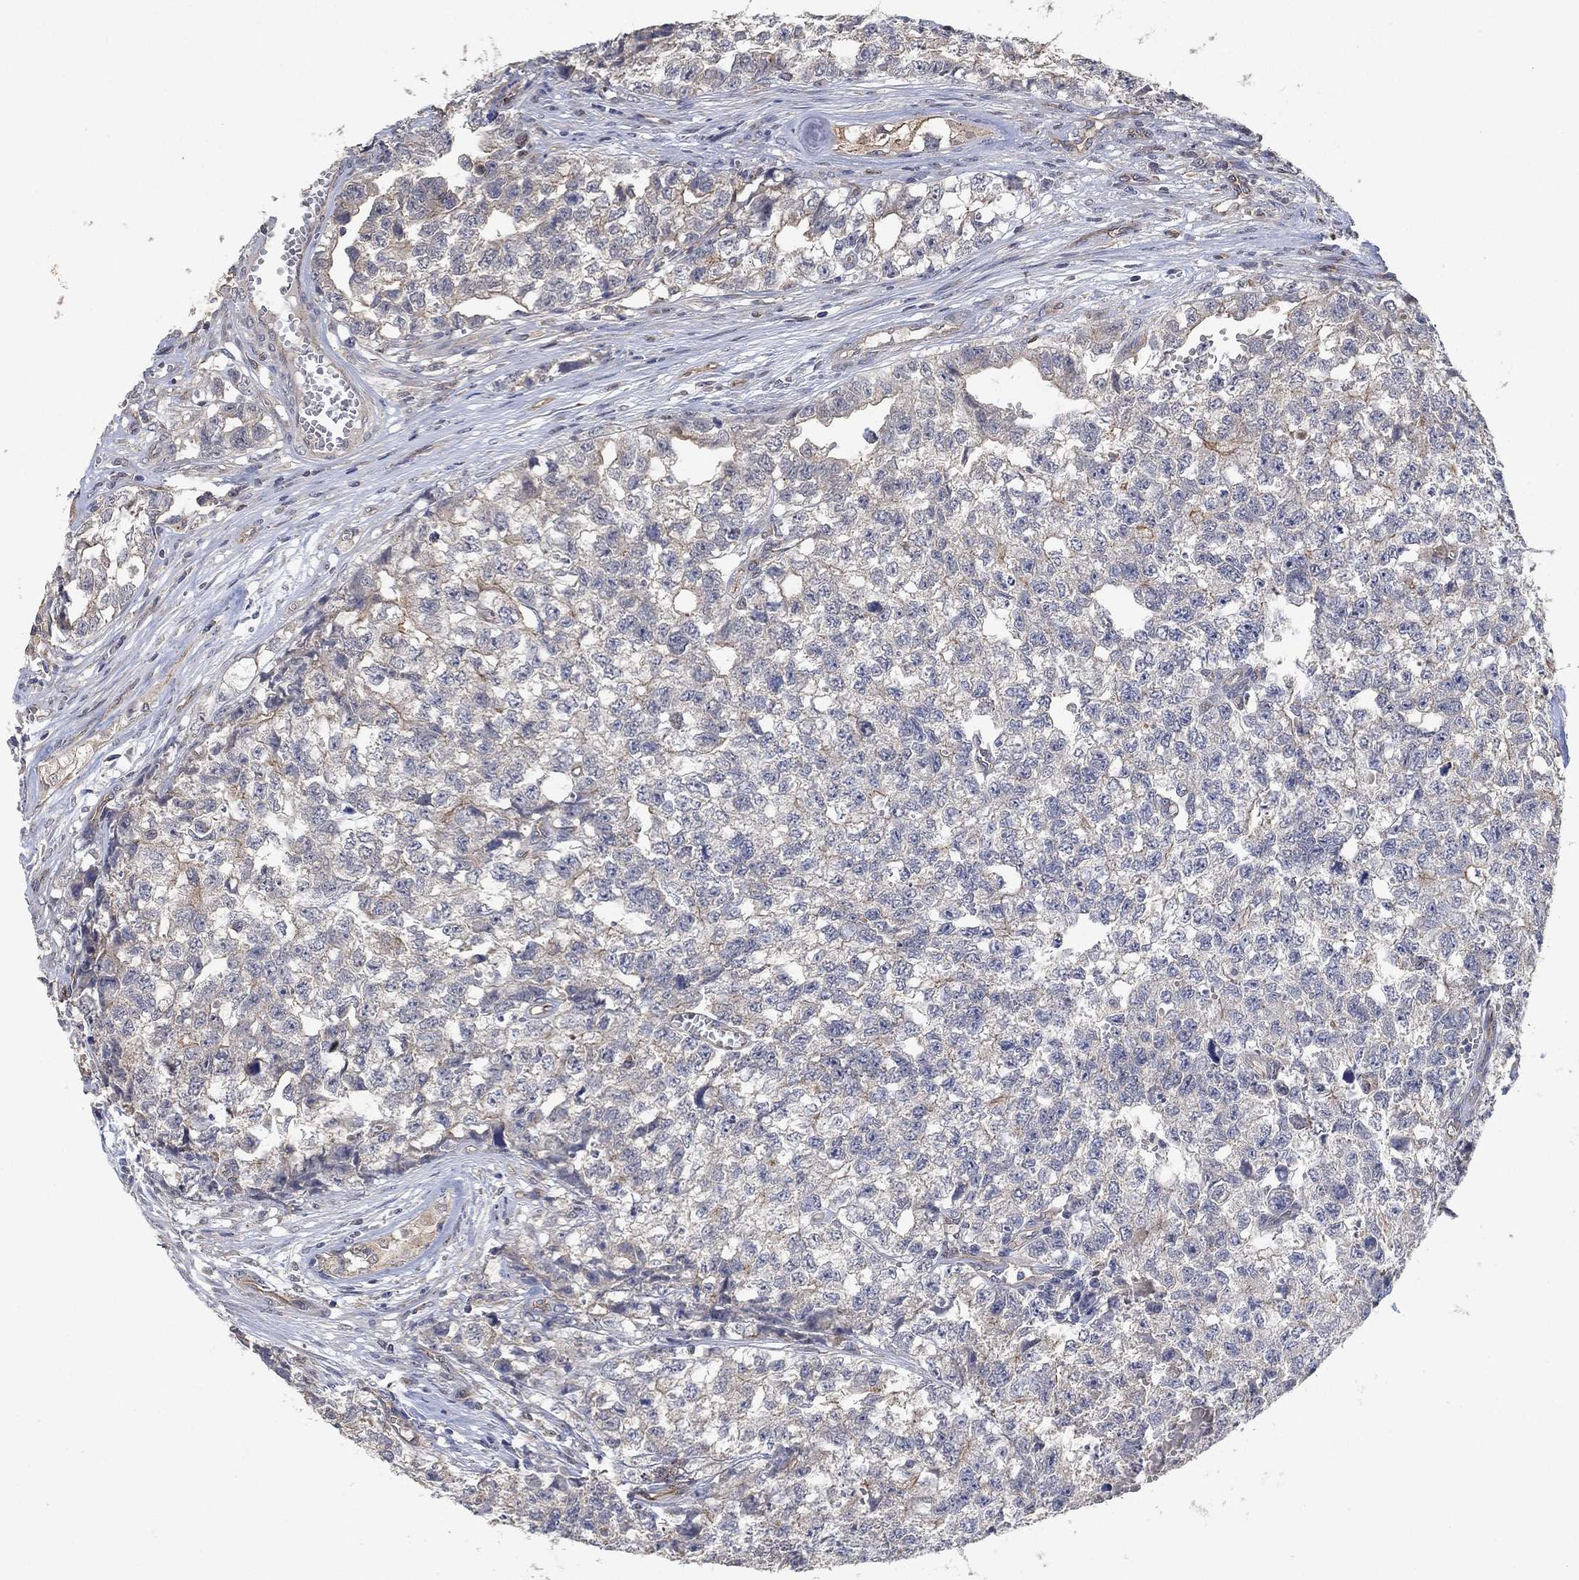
{"staining": {"intensity": "negative", "quantity": "none", "location": "none"}, "tissue": "testis cancer", "cell_type": "Tumor cells", "image_type": "cancer", "snomed": [{"axis": "morphology", "description": "Seminoma, NOS"}, {"axis": "morphology", "description": "Carcinoma, Embryonal, NOS"}, {"axis": "topography", "description": "Testis"}], "caption": "The histopathology image displays no staining of tumor cells in seminoma (testis).", "gene": "MCUR1", "patient": {"sex": "male", "age": 22}}